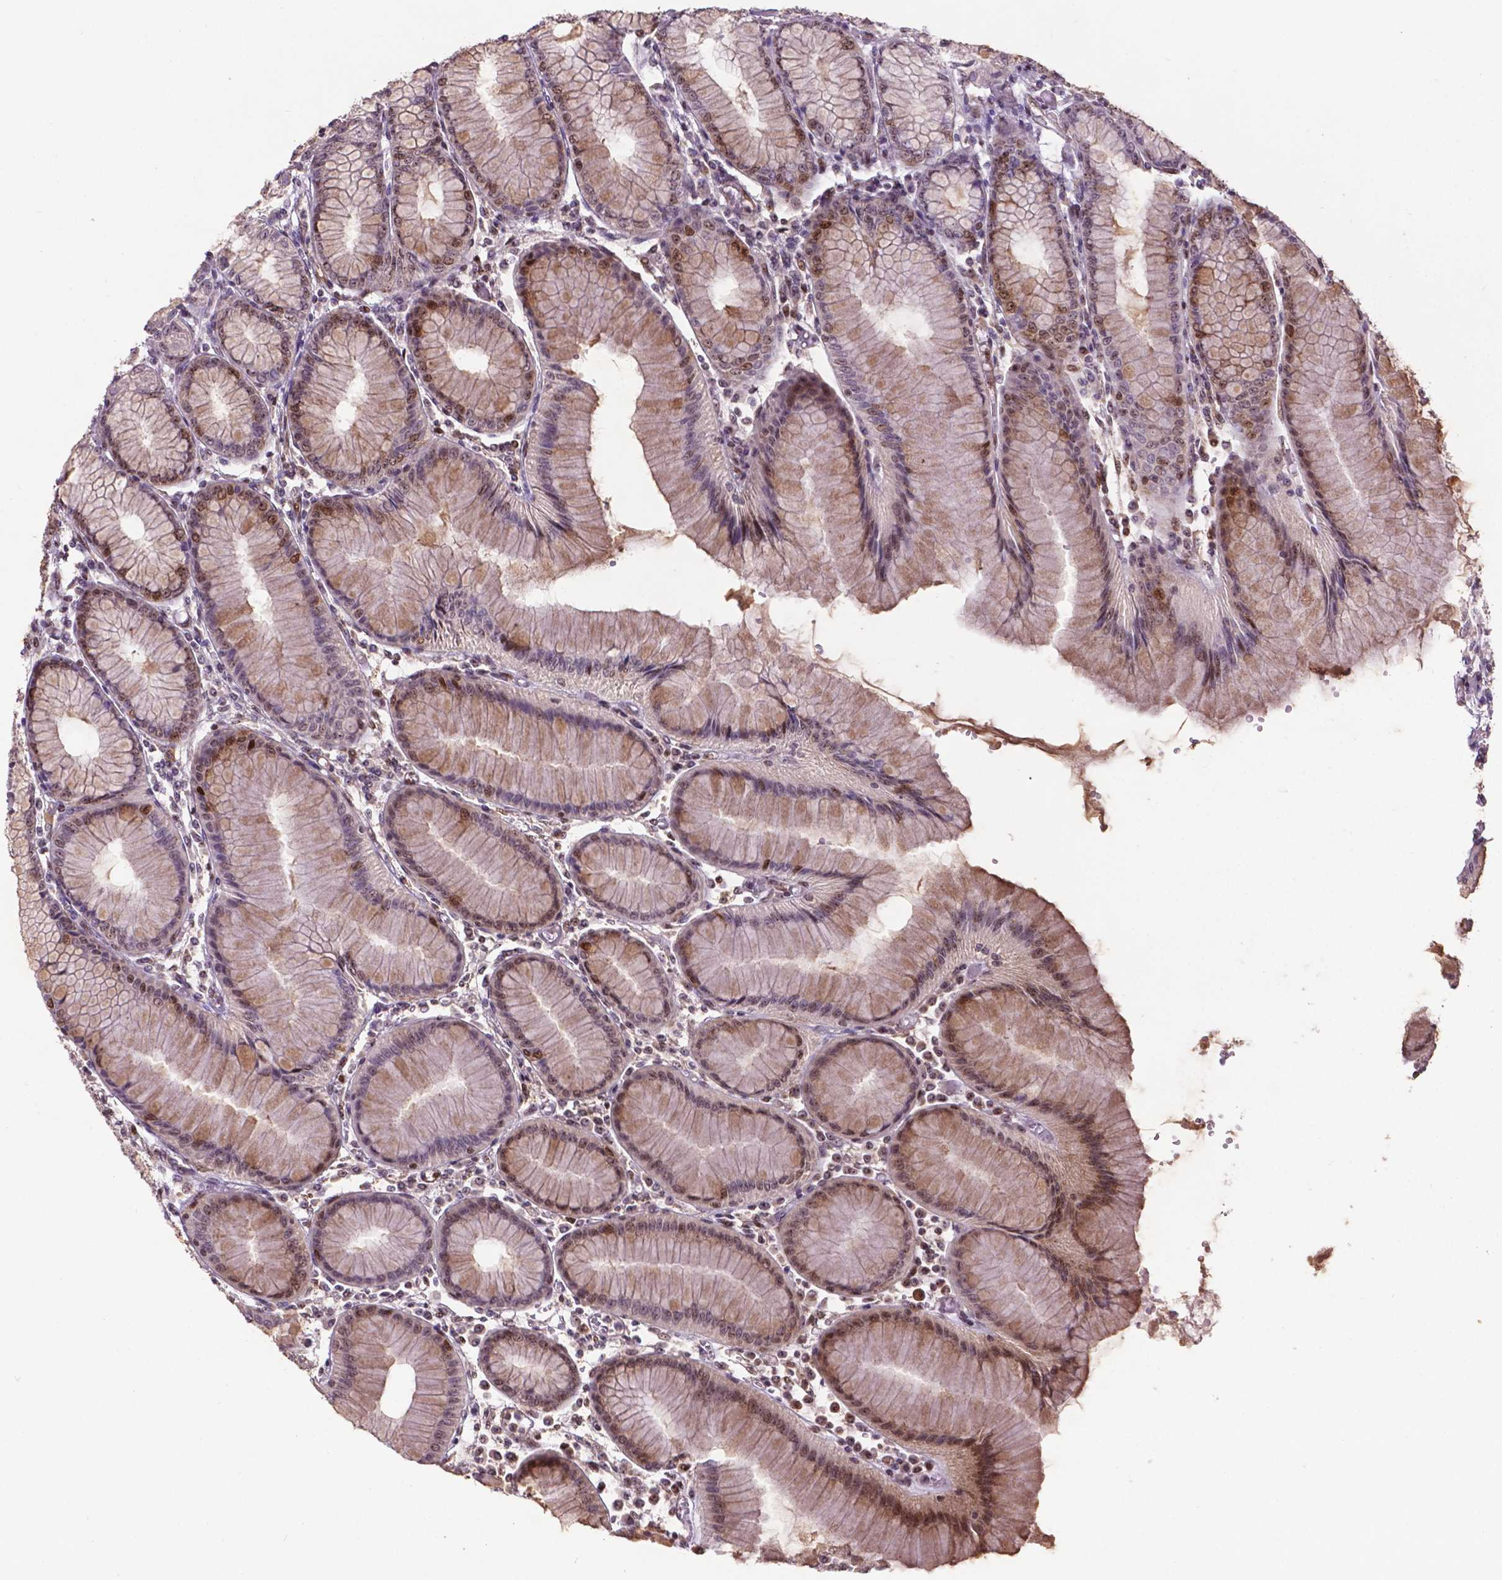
{"staining": {"intensity": "moderate", "quantity": "<25%", "location": "cytoplasmic/membranous,nuclear"}, "tissue": "stomach", "cell_type": "Glandular cells", "image_type": "normal", "snomed": [{"axis": "morphology", "description": "Normal tissue, NOS"}, {"axis": "topography", "description": "Skeletal muscle"}, {"axis": "topography", "description": "Stomach"}], "caption": "Unremarkable stomach shows moderate cytoplasmic/membranous,nuclear expression in about <25% of glandular cells, visualized by immunohistochemistry.", "gene": "CSNK2A1", "patient": {"sex": "female", "age": 57}}